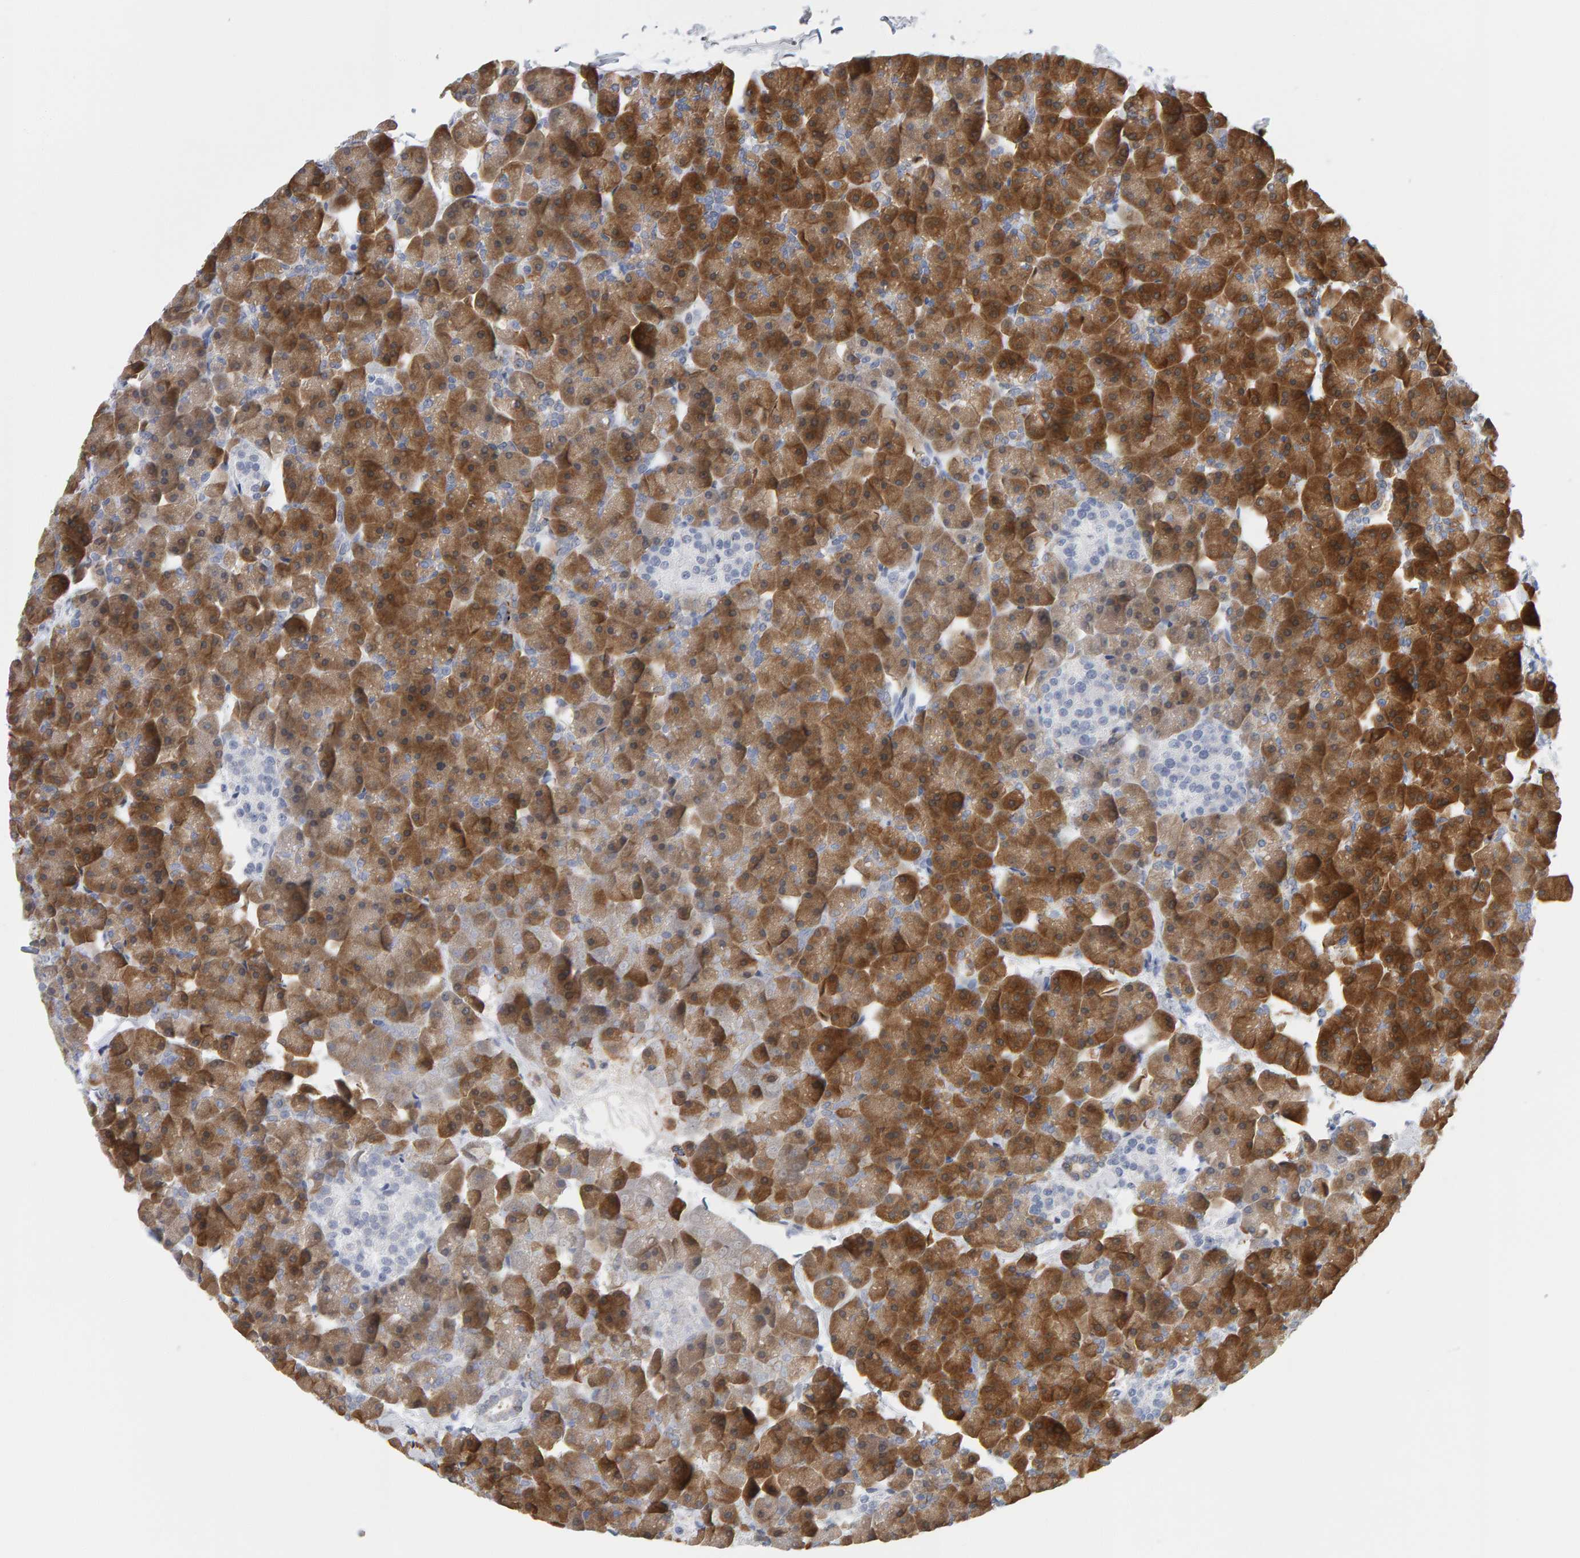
{"staining": {"intensity": "moderate", "quantity": ">75%", "location": "cytoplasmic/membranous,nuclear"}, "tissue": "pancreas", "cell_type": "Exocrine glandular cells", "image_type": "normal", "snomed": [{"axis": "morphology", "description": "Normal tissue, NOS"}, {"axis": "topography", "description": "Pancreas"}], "caption": "Immunohistochemistry photomicrograph of unremarkable pancreas stained for a protein (brown), which reveals medium levels of moderate cytoplasmic/membranous,nuclear staining in about >75% of exocrine glandular cells.", "gene": "CTH", "patient": {"sex": "male", "age": 35}}